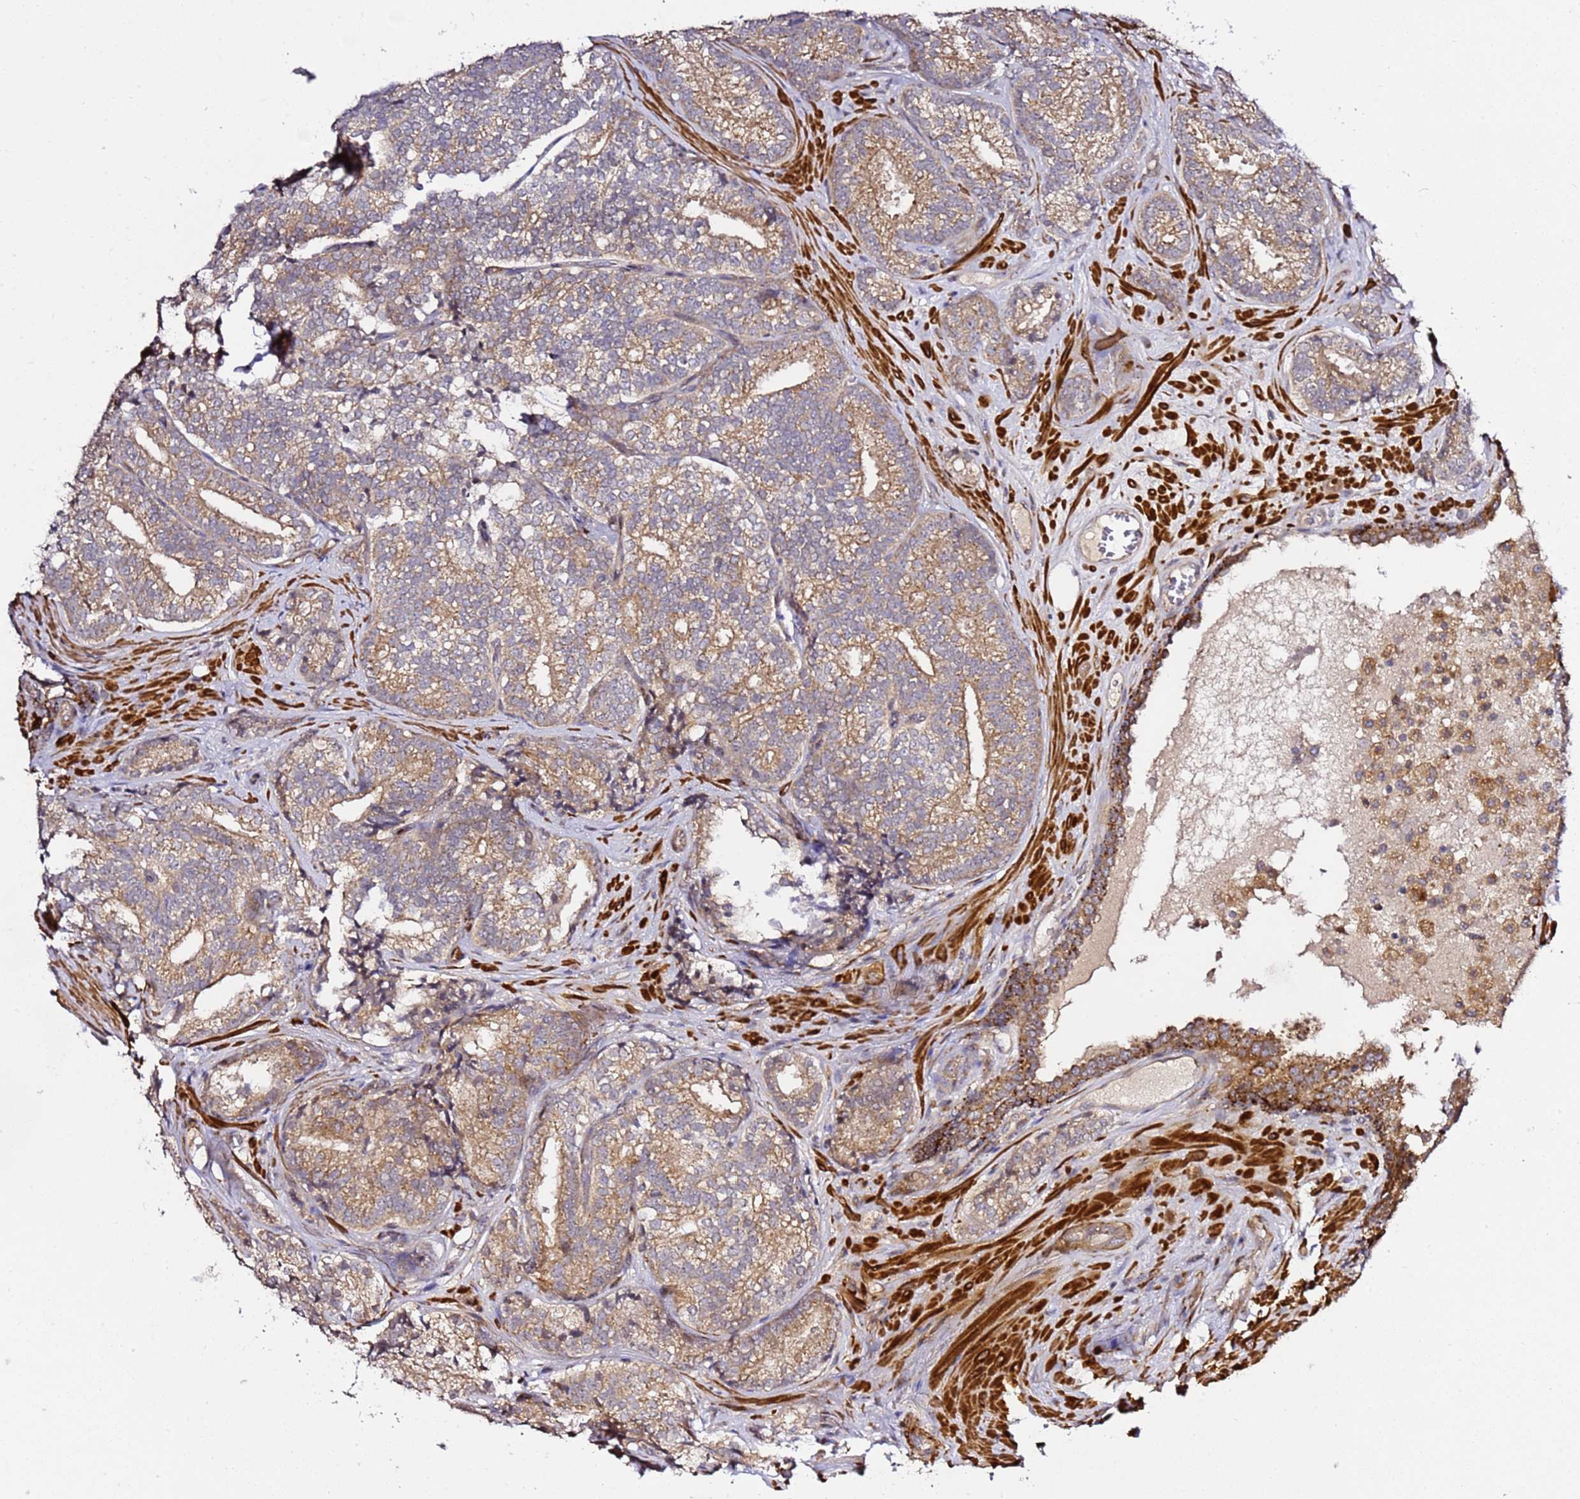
{"staining": {"intensity": "moderate", "quantity": ">75%", "location": "cytoplasmic/membranous"}, "tissue": "prostate cancer", "cell_type": "Tumor cells", "image_type": "cancer", "snomed": [{"axis": "morphology", "description": "Adenocarcinoma, High grade"}, {"axis": "topography", "description": "Prostate"}], "caption": "Protein analysis of adenocarcinoma (high-grade) (prostate) tissue reveals moderate cytoplasmic/membranous staining in approximately >75% of tumor cells. The staining is performed using DAB (3,3'-diaminobenzidine) brown chromogen to label protein expression. The nuclei are counter-stained blue using hematoxylin.", "gene": "PVRIG", "patient": {"sex": "male", "age": 63}}